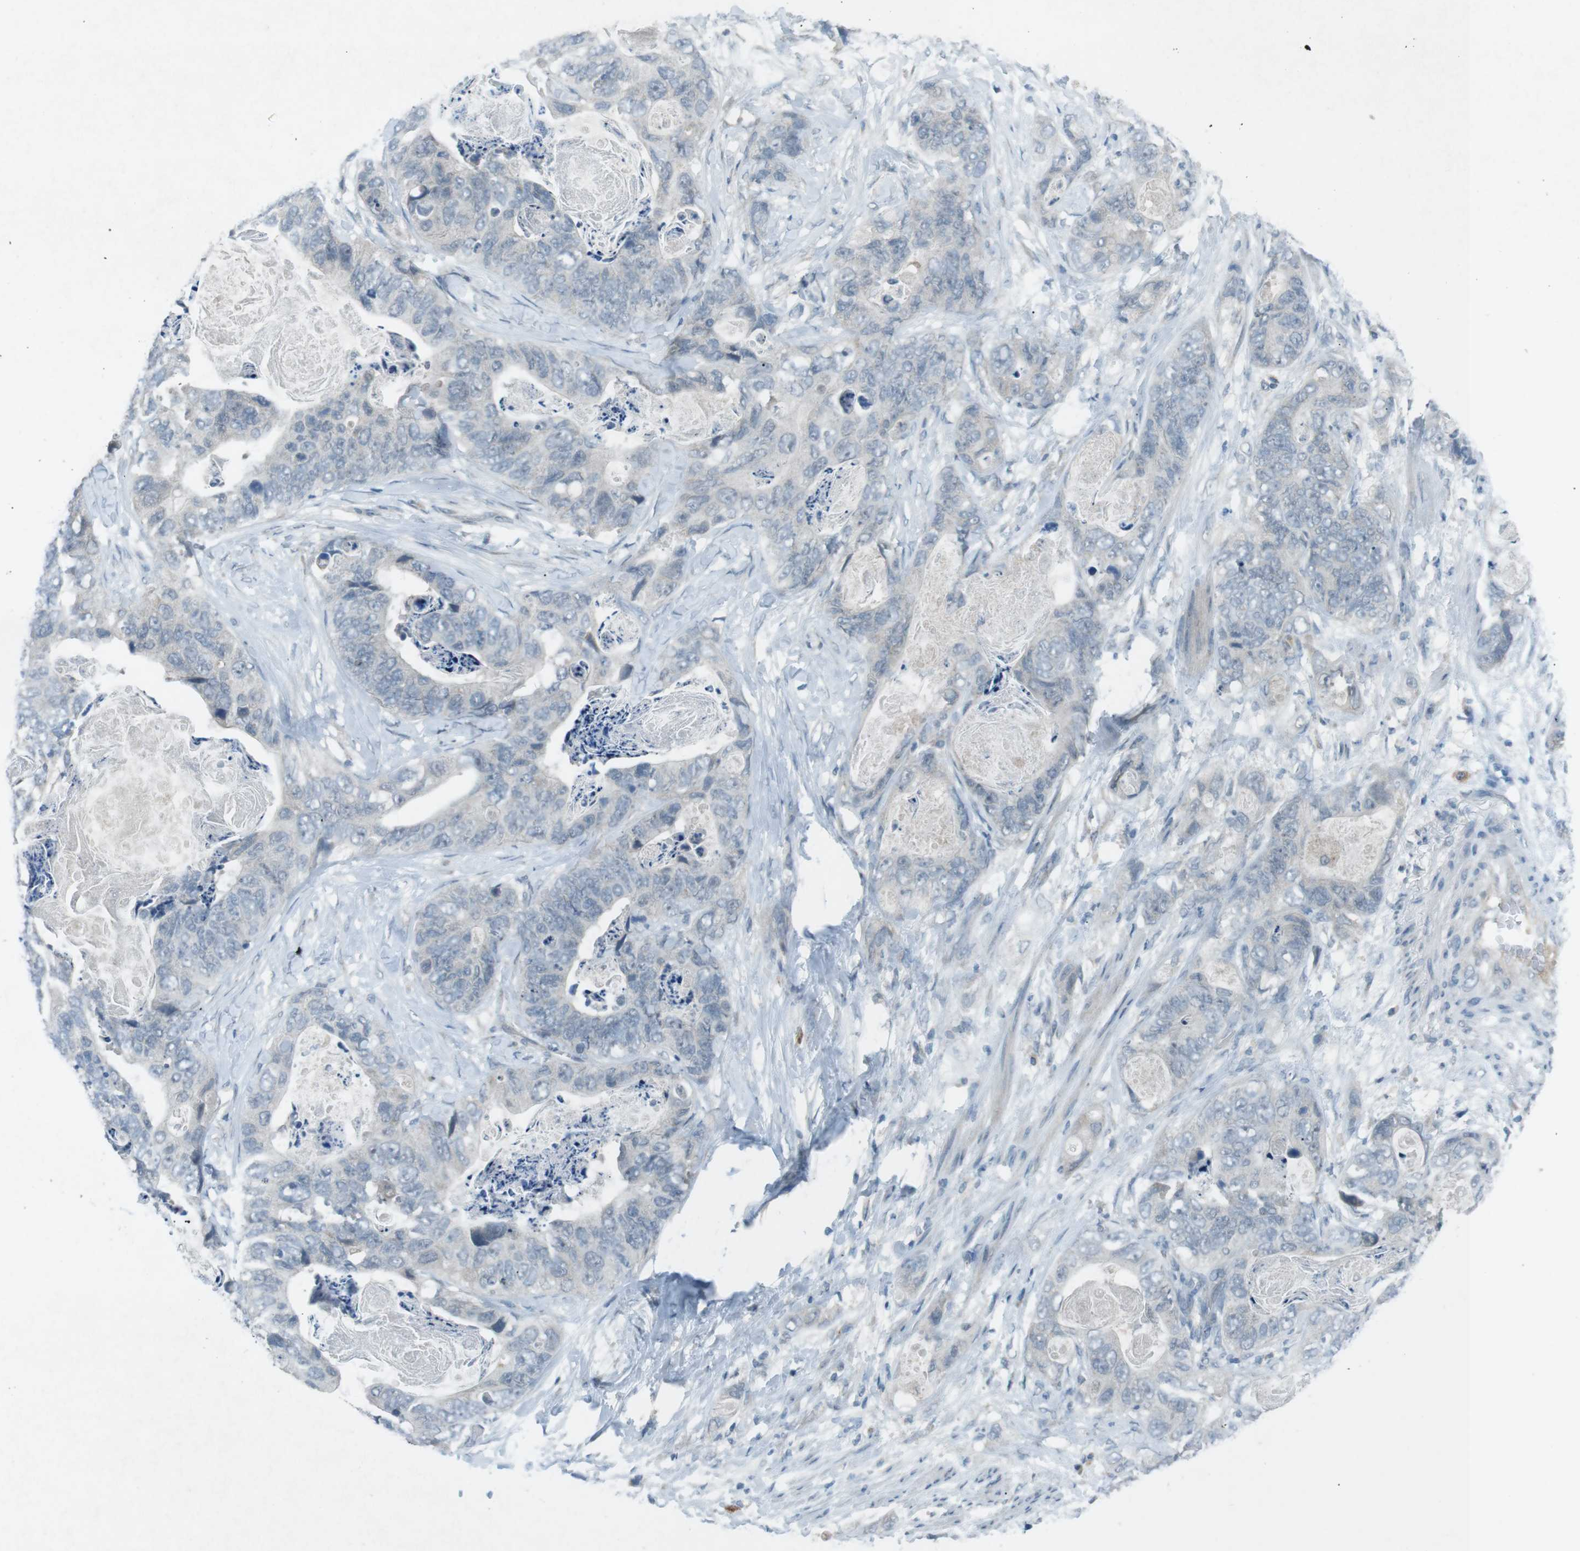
{"staining": {"intensity": "negative", "quantity": "none", "location": "none"}, "tissue": "stomach cancer", "cell_type": "Tumor cells", "image_type": "cancer", "snomed": [{"axis": "morphology", "description": "Adenocarcinoma, NOS"}, {"axis": "topography", "description": "Stomach"}], "caption": "Immunohistochemistry (IHC) of human stomach cancer (adenocarcinoma) reveals no positivity in tumor cells.", "gene": "FCRLA", "patient": {"sex": "female", "age": 89}}